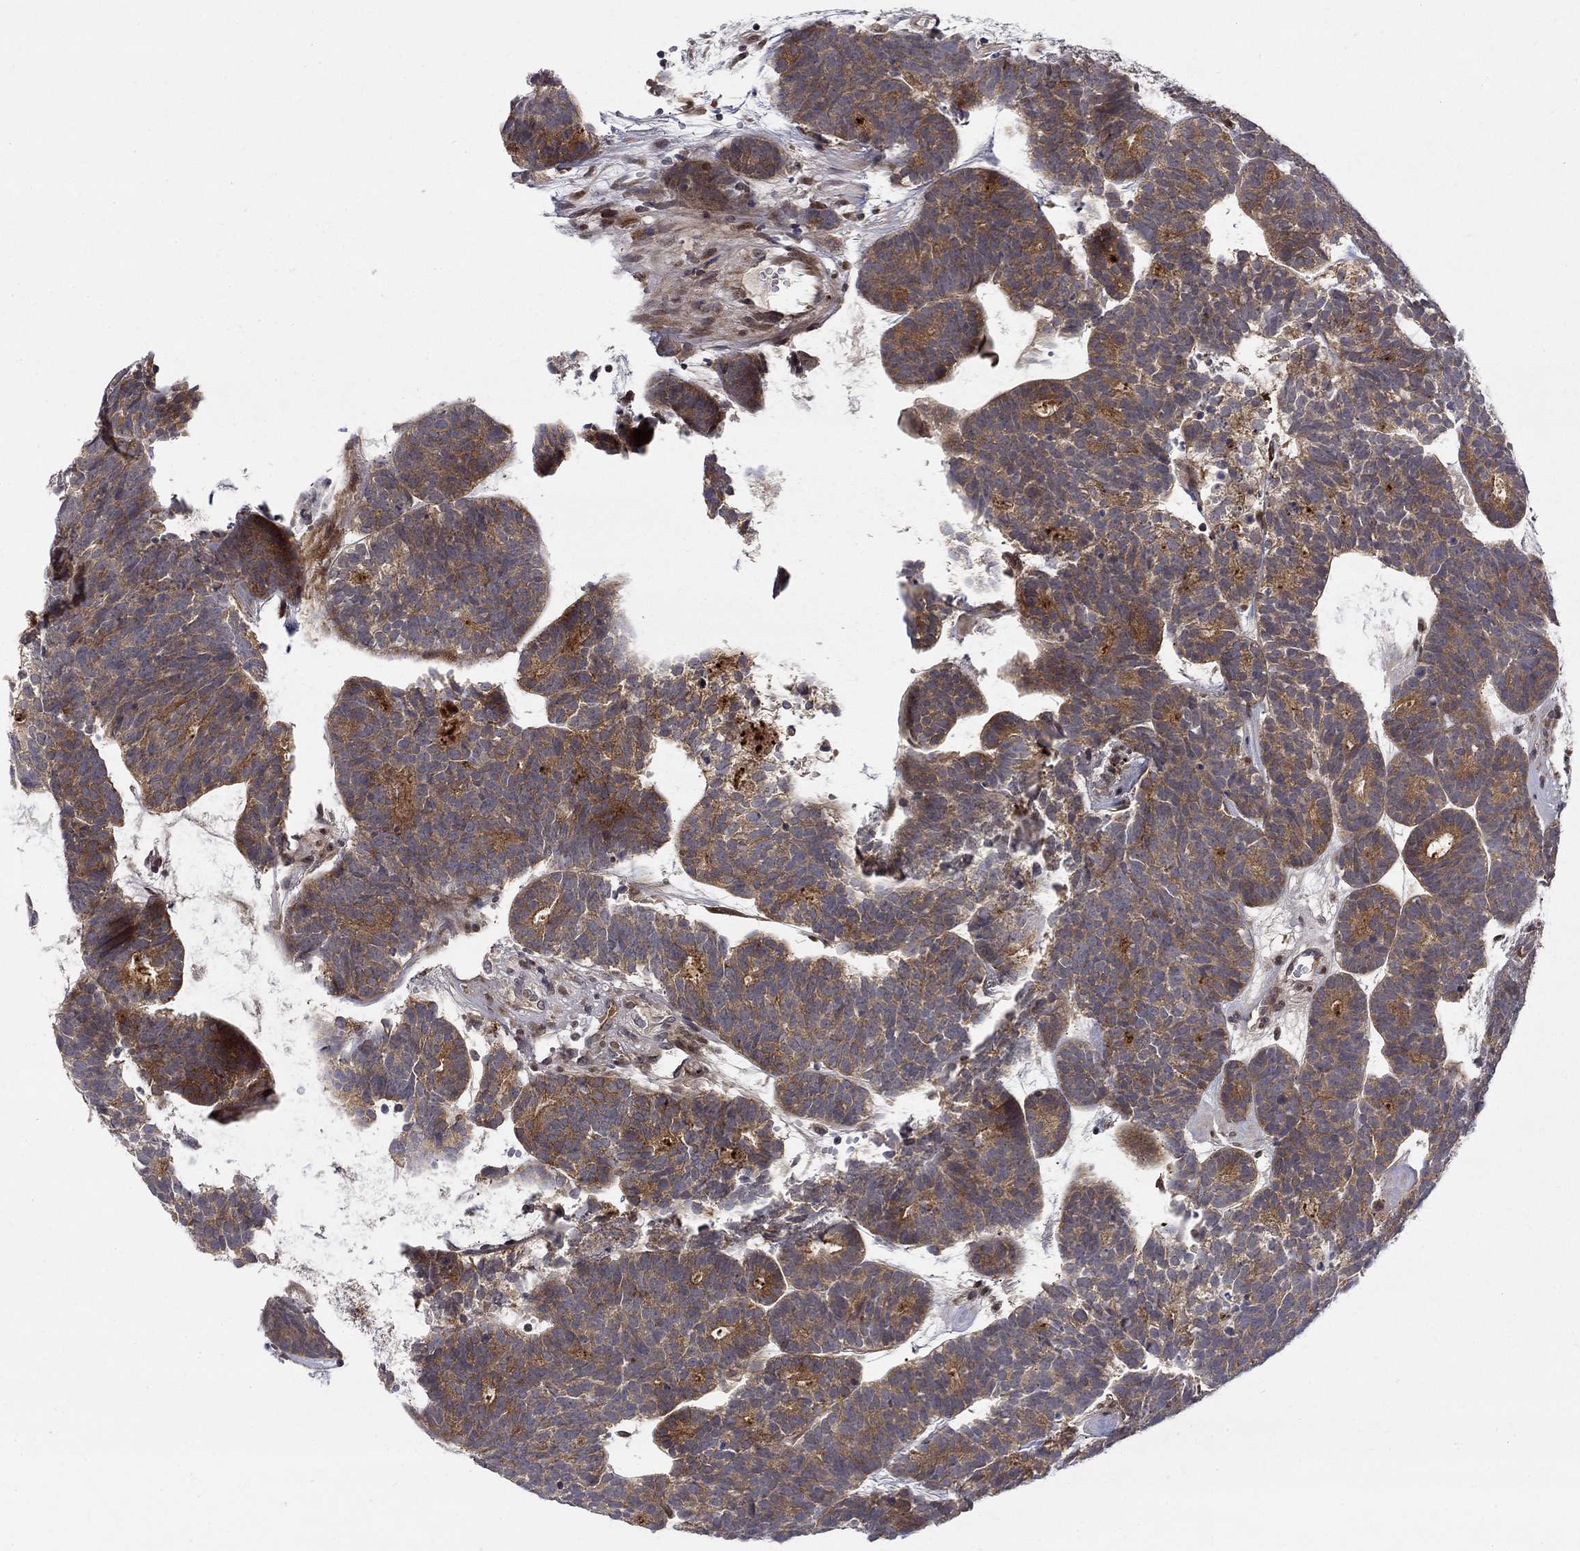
{"staining": {"intensity": "moderate", "quantity": "25%-75%", "location": "cytoplasmic/membranous"}, "tissue": "head and neck cancer", "cell_type": "Tumor cells", "image_type": "cancer", "snomed": [{"axis": "morphology", "description": "Adenocarcinoma, NOS"}, {"axis": "topography", "description": "Head-Neck"}], "caption": "The immunohistochemical stain labels moderate cytoplasmic/membranous expression in tumor cells of head and neck cancer (adenocarcinoma) tissue. (DAB (3,3'-diaminobenzidine) IHC, brown staining for protein, blue staining for nuclei).", "gene": "WDR19", "patient": {"sex": "female", "age": 81}}